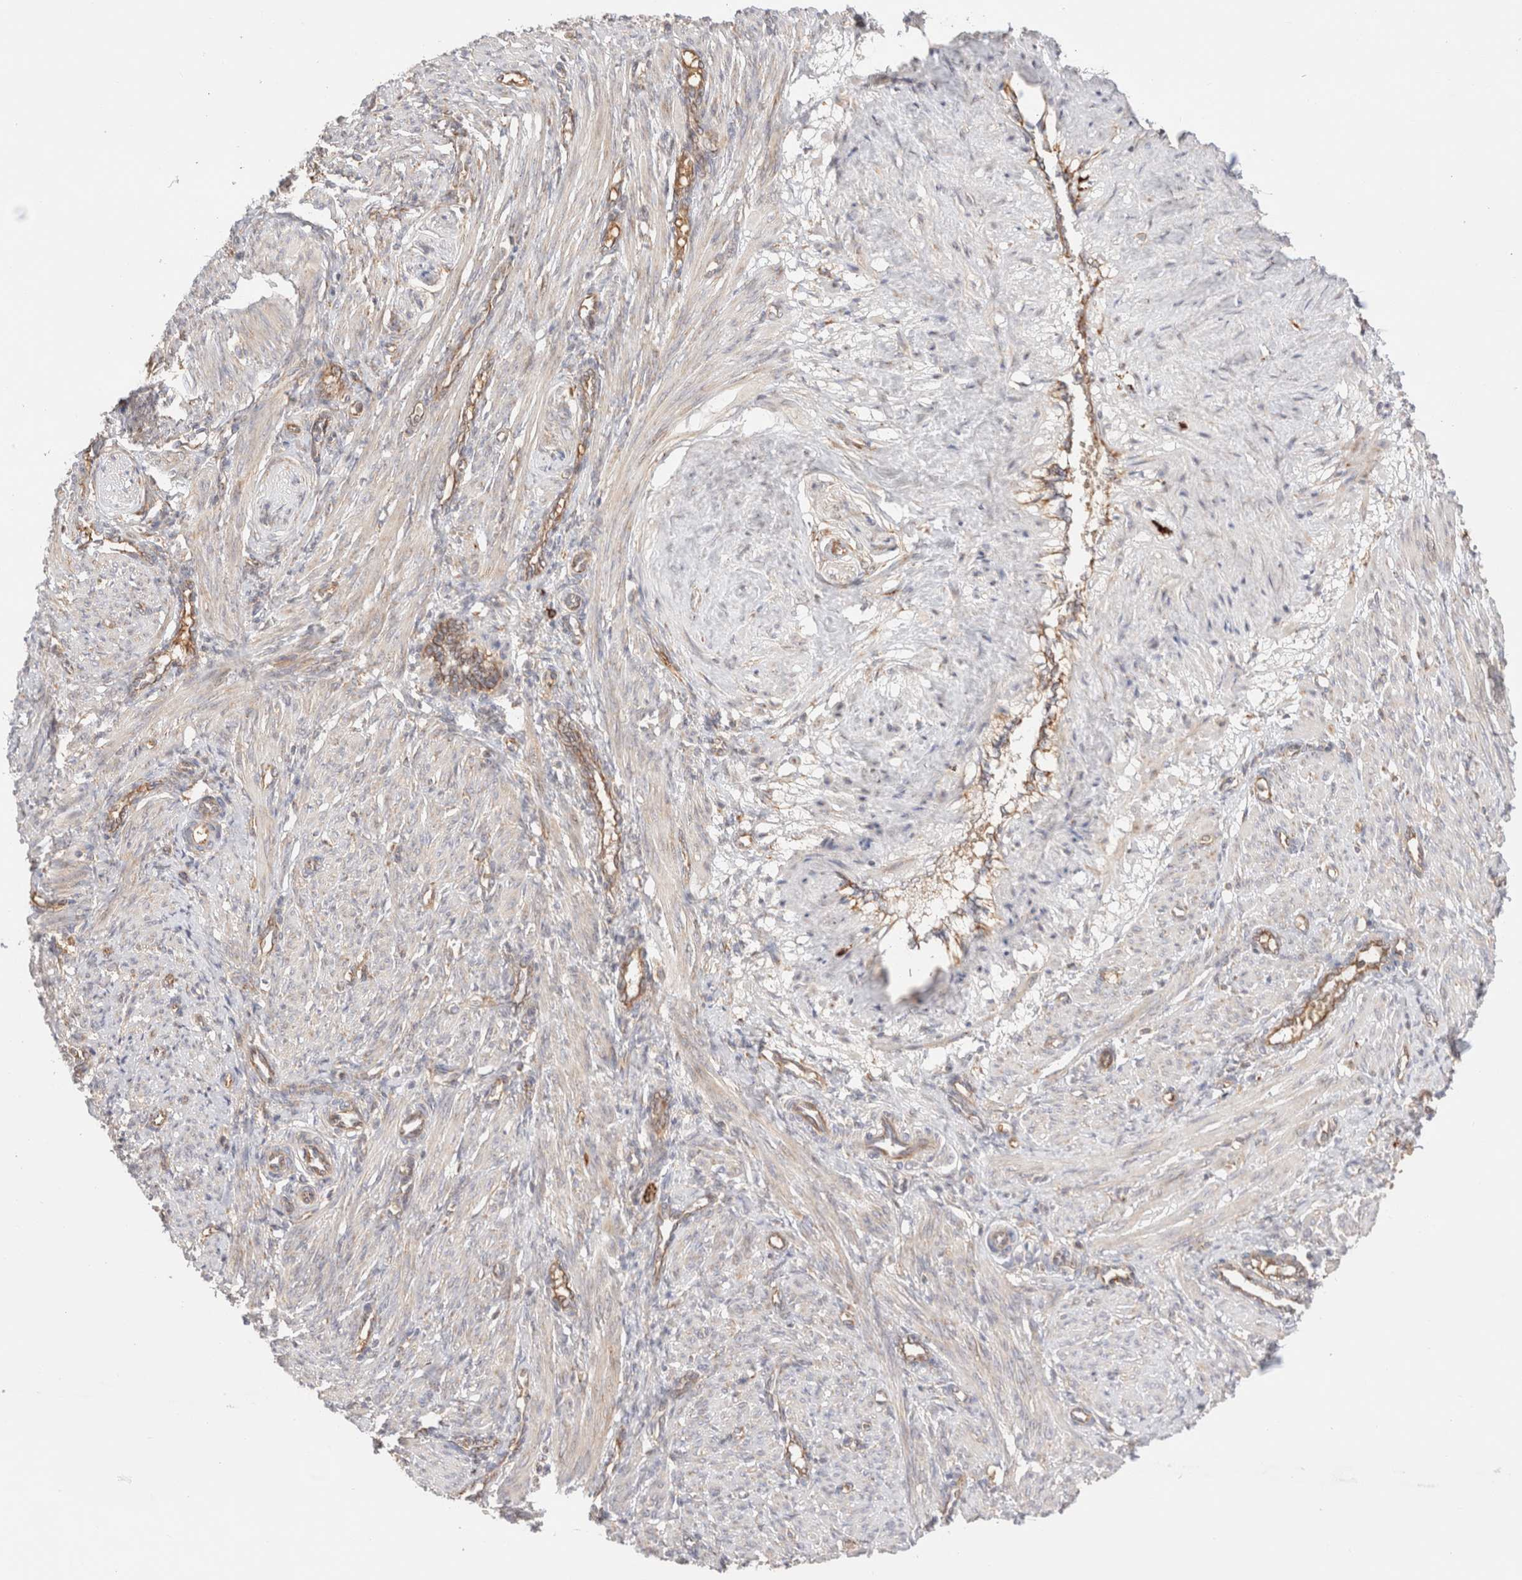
{"staining": {"intensity": "weak", "quantity": "<25%", "location": "cytoplasmic/membranous"}, "tissue": "smooth muscle", "cell_type": "Smooth muscle cells", "image_type": "normal", "snomed": [{"axis": "morphology", "description": "Normal tissue, NOS"}, {"axis": "topography", "description": "Endometrium"}], "caption": "Immunohistochemistry photomicrograph of benign smooth muscle: human smooth muscle stained with DAB (3,3'-diaminobenzidine) demonstrates no significant protein expression in smooth muscle cells. The staining was performed using DAB (3,3'-diaminobenzidine) to visualize the protein expression in brown, while the nuclei were stained in blue with hematoxylin (Magnification: 20x).", "gene": "UTS2B", "patient": {"sex": "female", "age": 33}}